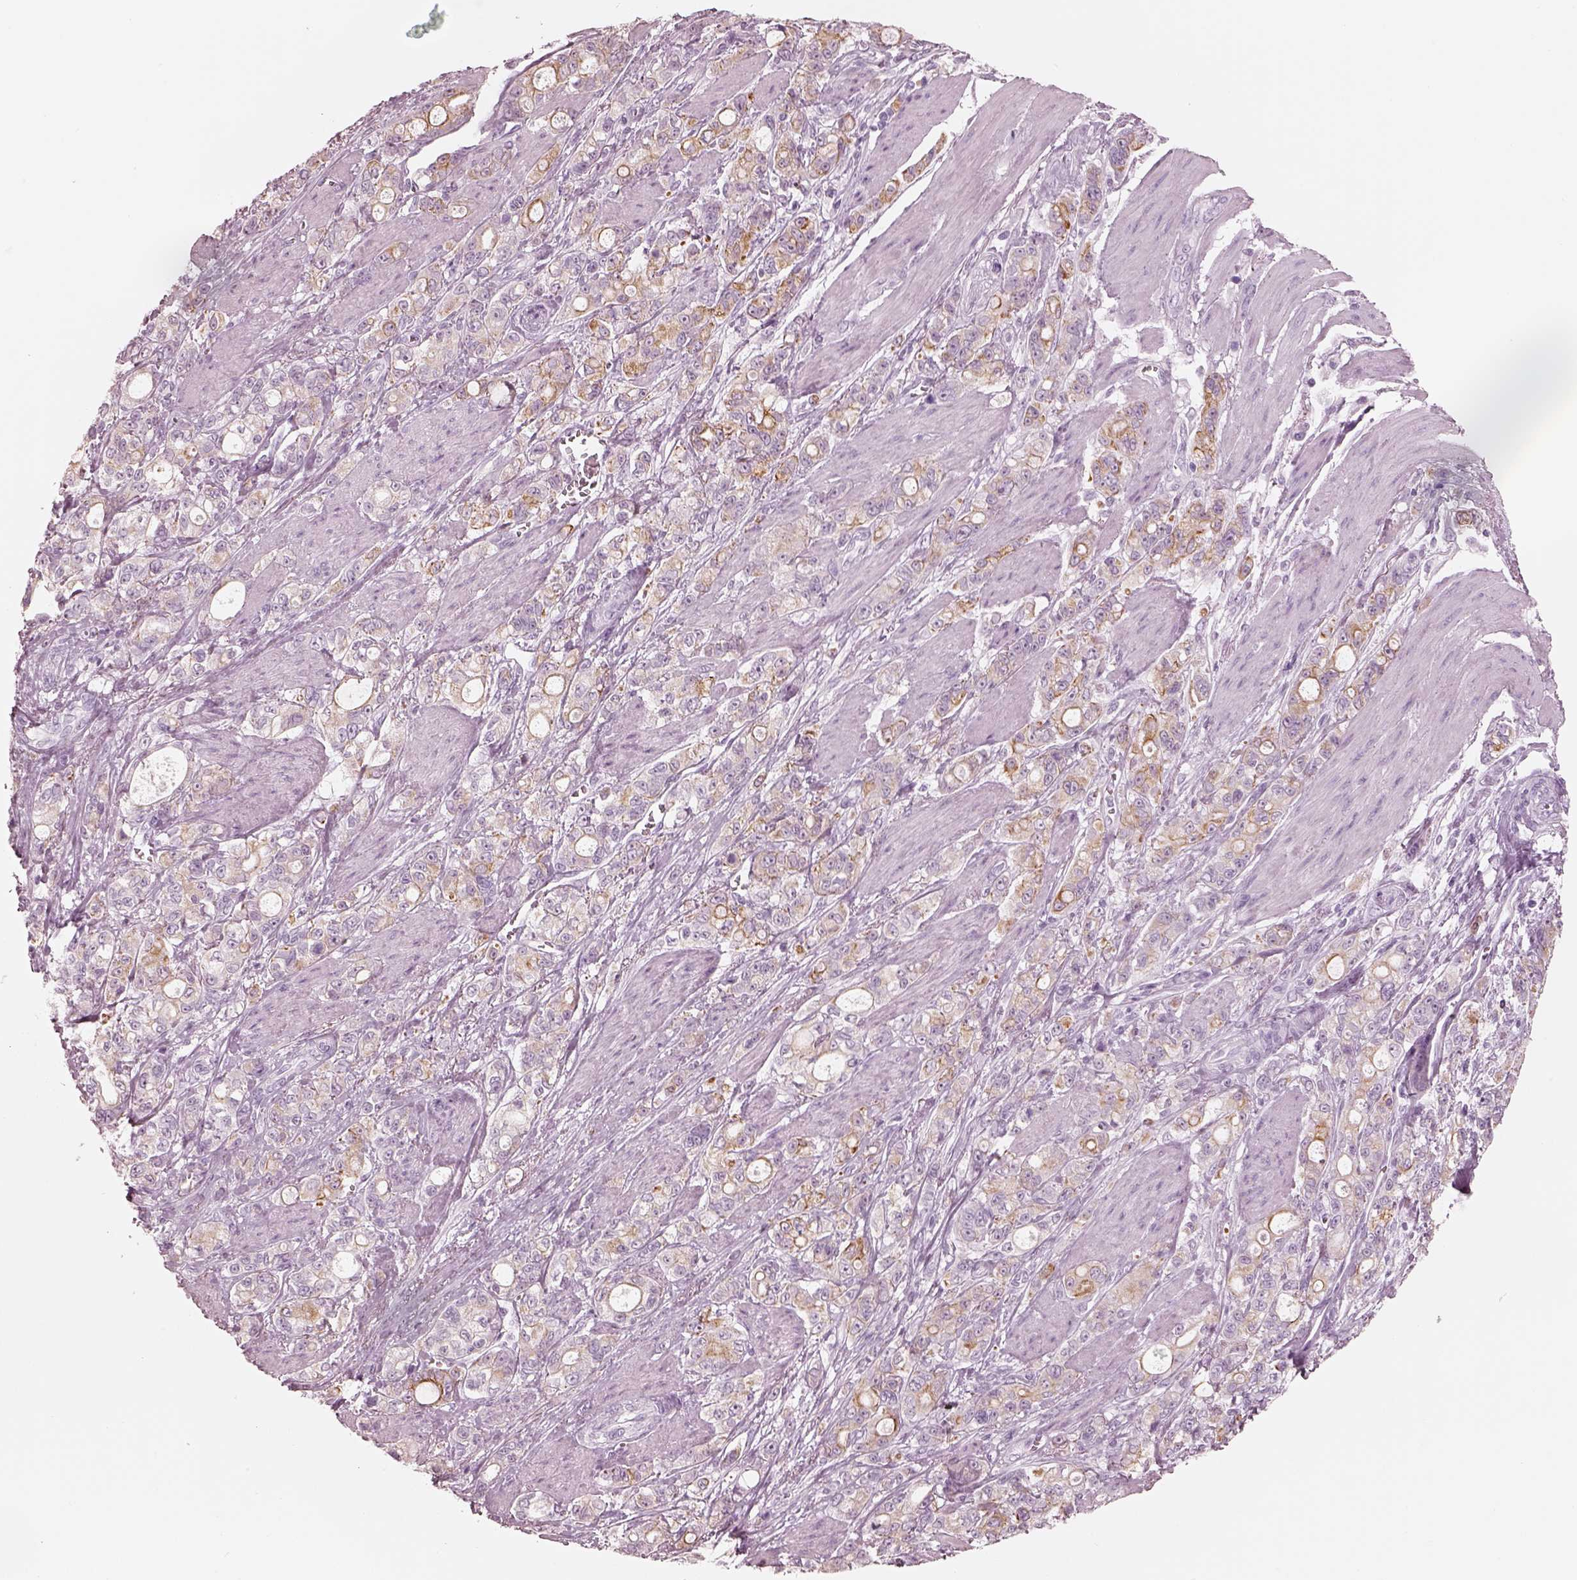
{"staining": {"intensity": "moderate", "quantity": "<25%", "location": "cytoplasmic/membranous"}, "tissue": "stomach cancer", "cell_type": "Tumor cells", "image_type": "cancer", "snomed": [{"axis": "morphology", "description": "Adenocarcinoma, NOS"}, {"axis": "topography", "description": "Stomach"}], "caption": "Human stomach adenocarcinoma stained with a brown dye shows moderate cytoplasmic/membranous positive staining in approximately <25% of tumor cells.", "gene": "PON3", "patient": {"sex": "male", "age": 63}}